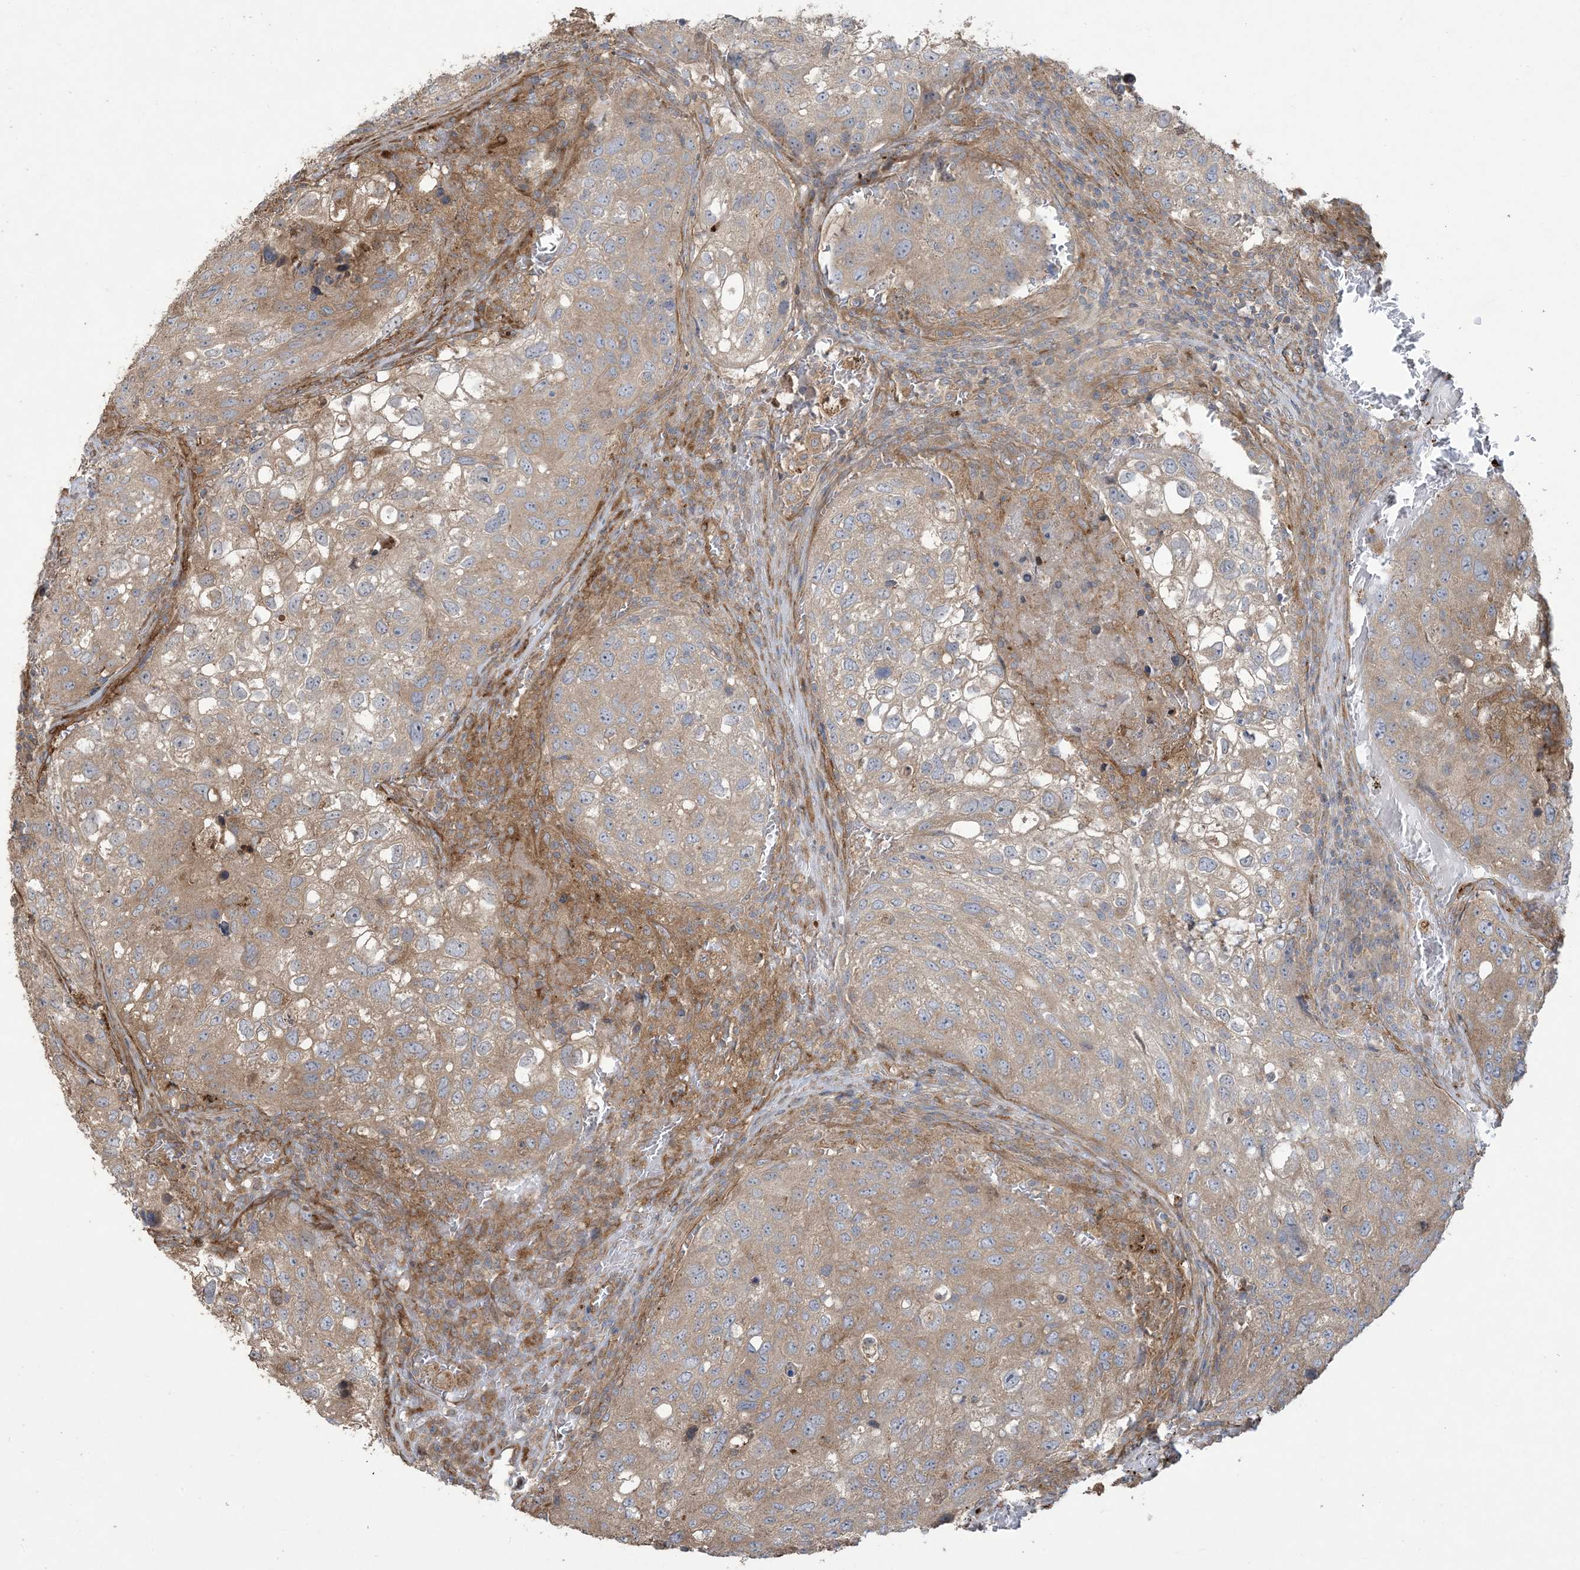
{"staining": {"intensity": "weak", "quantity": ">75%", "location": "cytoplasmic/membranous"}, "tissue": "urothelial cancer", "cell_type": "Tumor cells", "image_type": "cancer", "snomed": [{"axis": "morphology", "description": "Urothelial carcinoma, High grade"}, {"axis": "topography", "description": "Lymph node"}, {"axis": "topography", "description": "Urinary bladder"}], "caption": "Weak cytoplasmic/membranous protein positivity is appreciated in about >75% of tumor cells in urothelial cancer.", "gene": "KLHL18", "patient": {"sex": "male", "age": 51}}